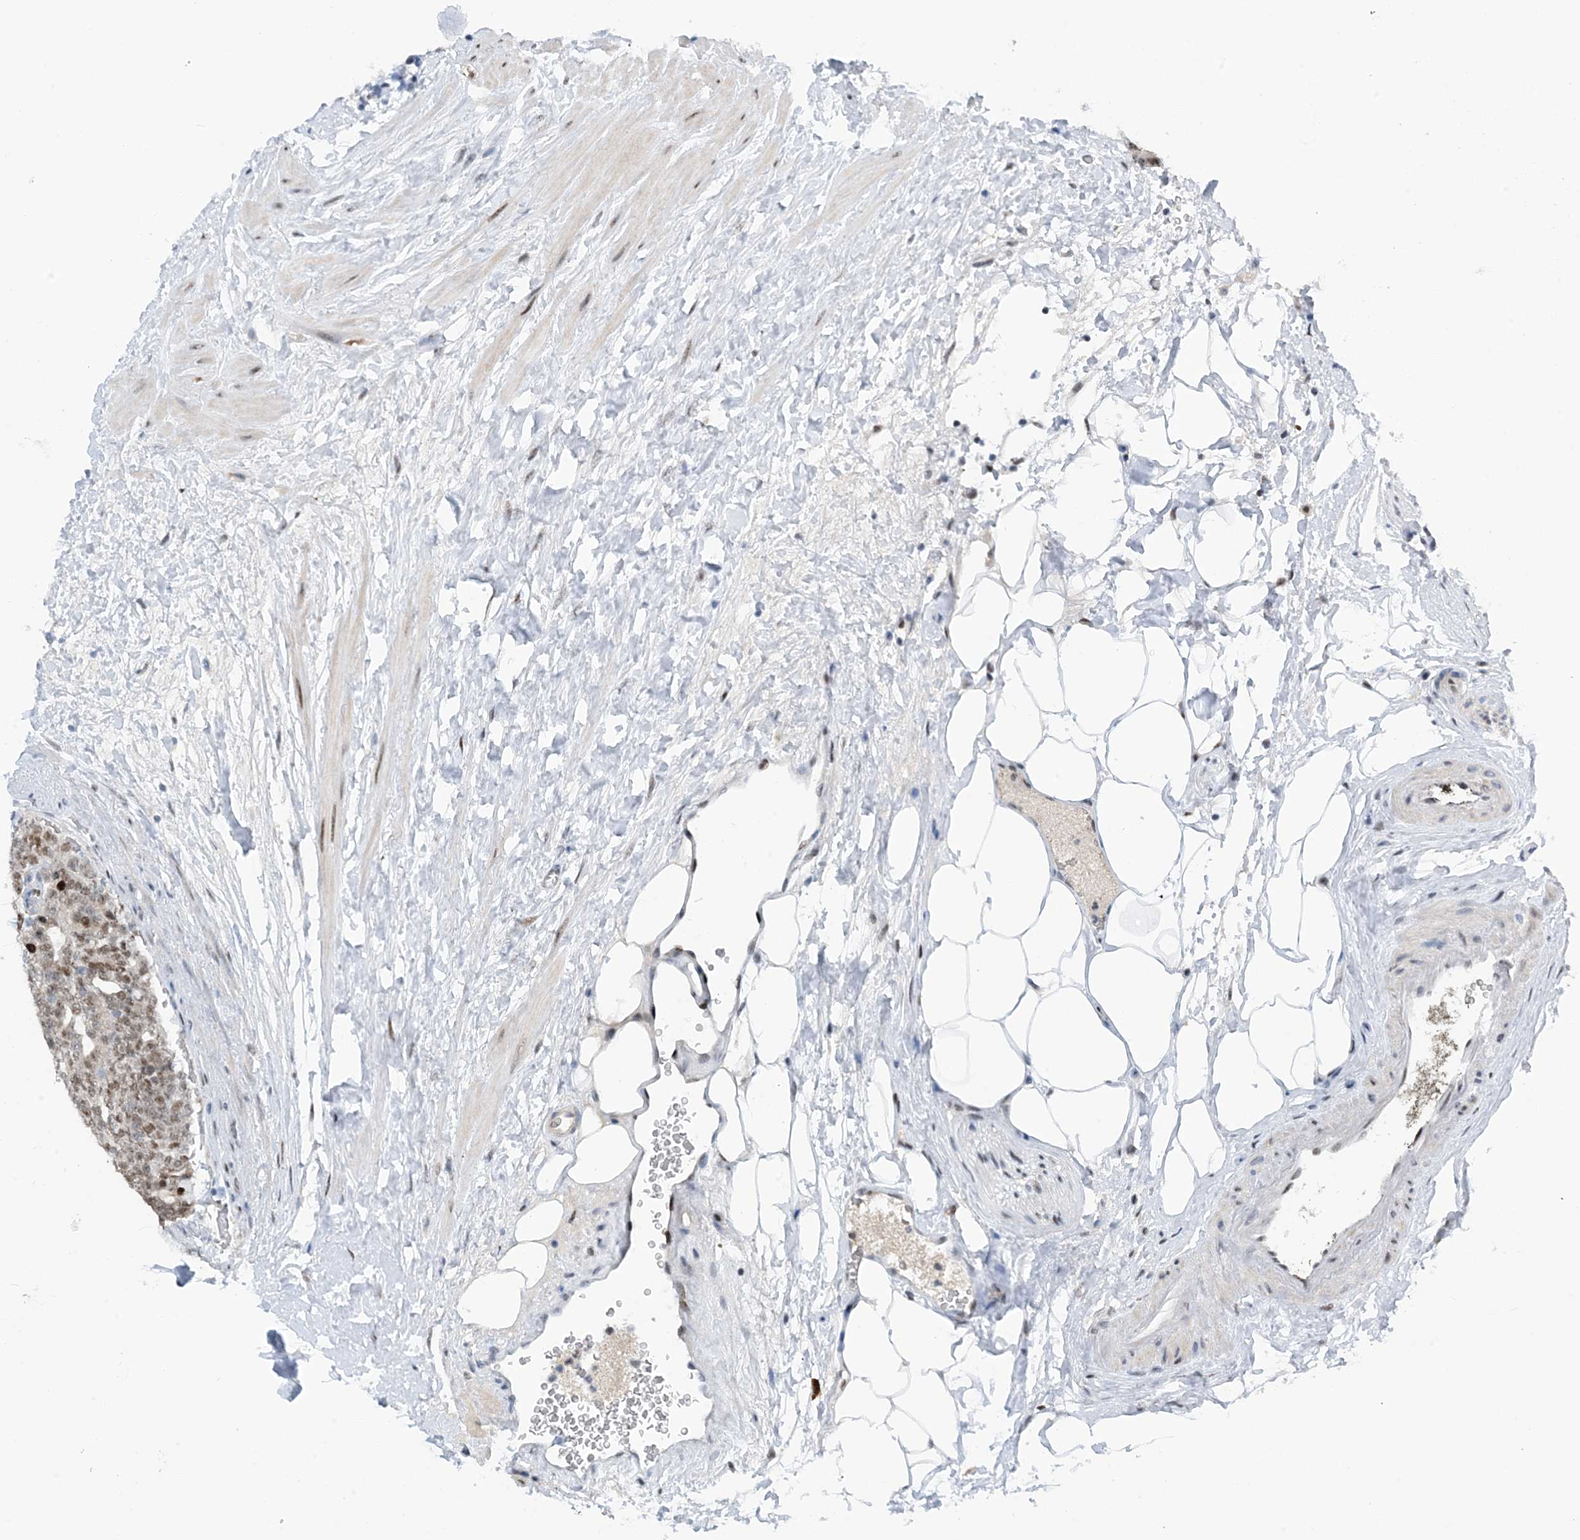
{"staining": {"intensity": "moderate", "quantity": ">75%", "location": "nuclear"}, "tissue": "prostate cancer", "cell_type": "Tumor cells", "image_type": "cancer", "snomed": [{"axis": "morphology", "description": "Adenocarcinoma, High grade"}, {"axis": "topography", "description": "Prostate"}], "caption": "Moderate nuclear staining is identified in approximately >75% of tumor cells in prostate adenocarcinoma (high-grade).", "gene": "HEMK1", "patient": {"sex": "male", "age": 56}}